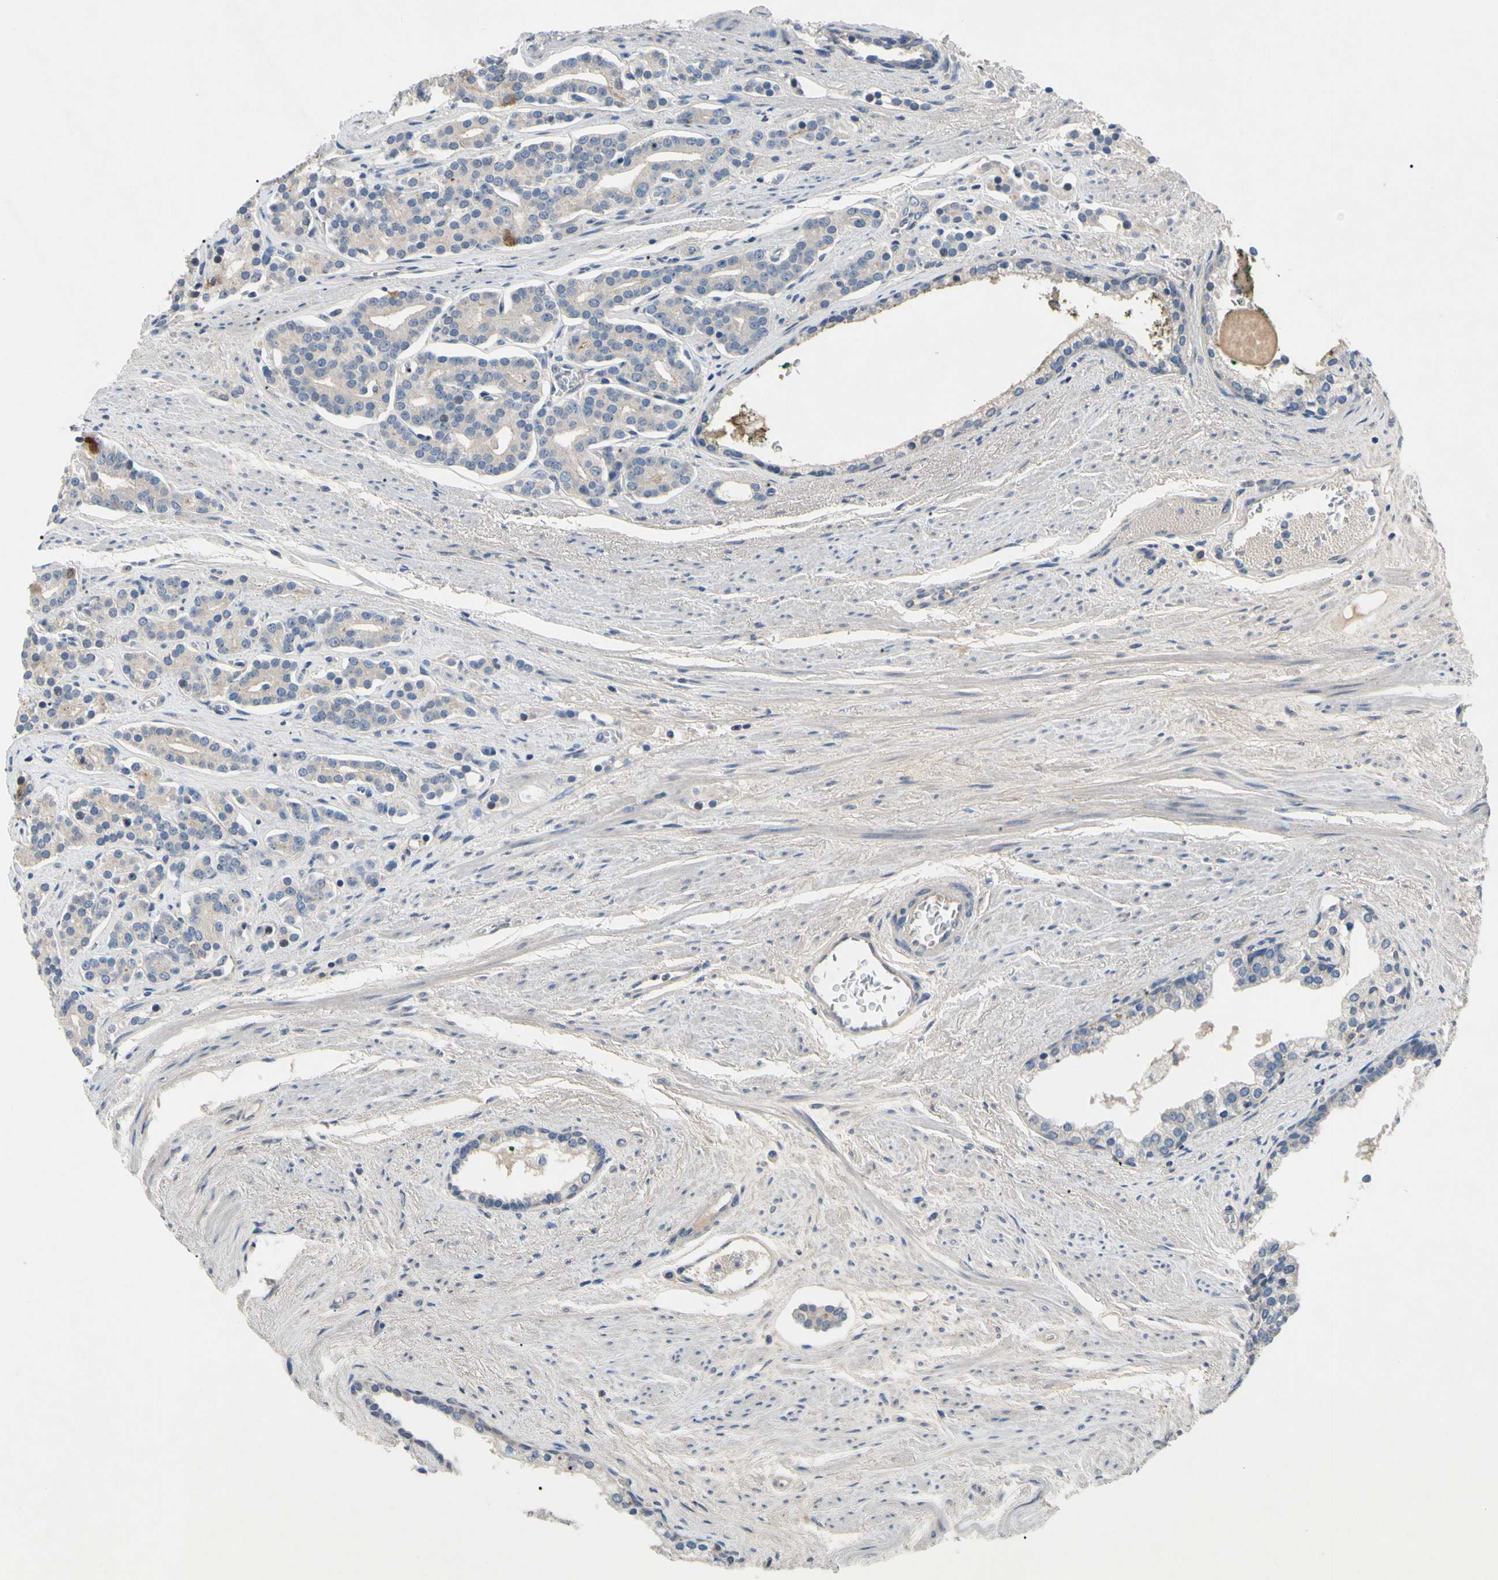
{"staining": {"intensity": "weak", "quantity": "25%-75%", "location": "cytoplasmic/membranous"}, "tissue": "prostate cancer", "cell_type": "Tumor cells", "image_type": "cancer", "snomed": [{"axis": "morphology", "description": "Adenocarcinoma, Low grade"}, {"axis": "topography", "description": "Prostate"}], "caption": "A micrograph showing weak cytoplasmic/membranous positivity in approximately 25%-75% of tumor cells in low-grade adenocarcinoma (prostate), as visualized by brown immunohistochemical staining.", "gene": "GAS6", "patient": {"sex": "male", "age": 63}}